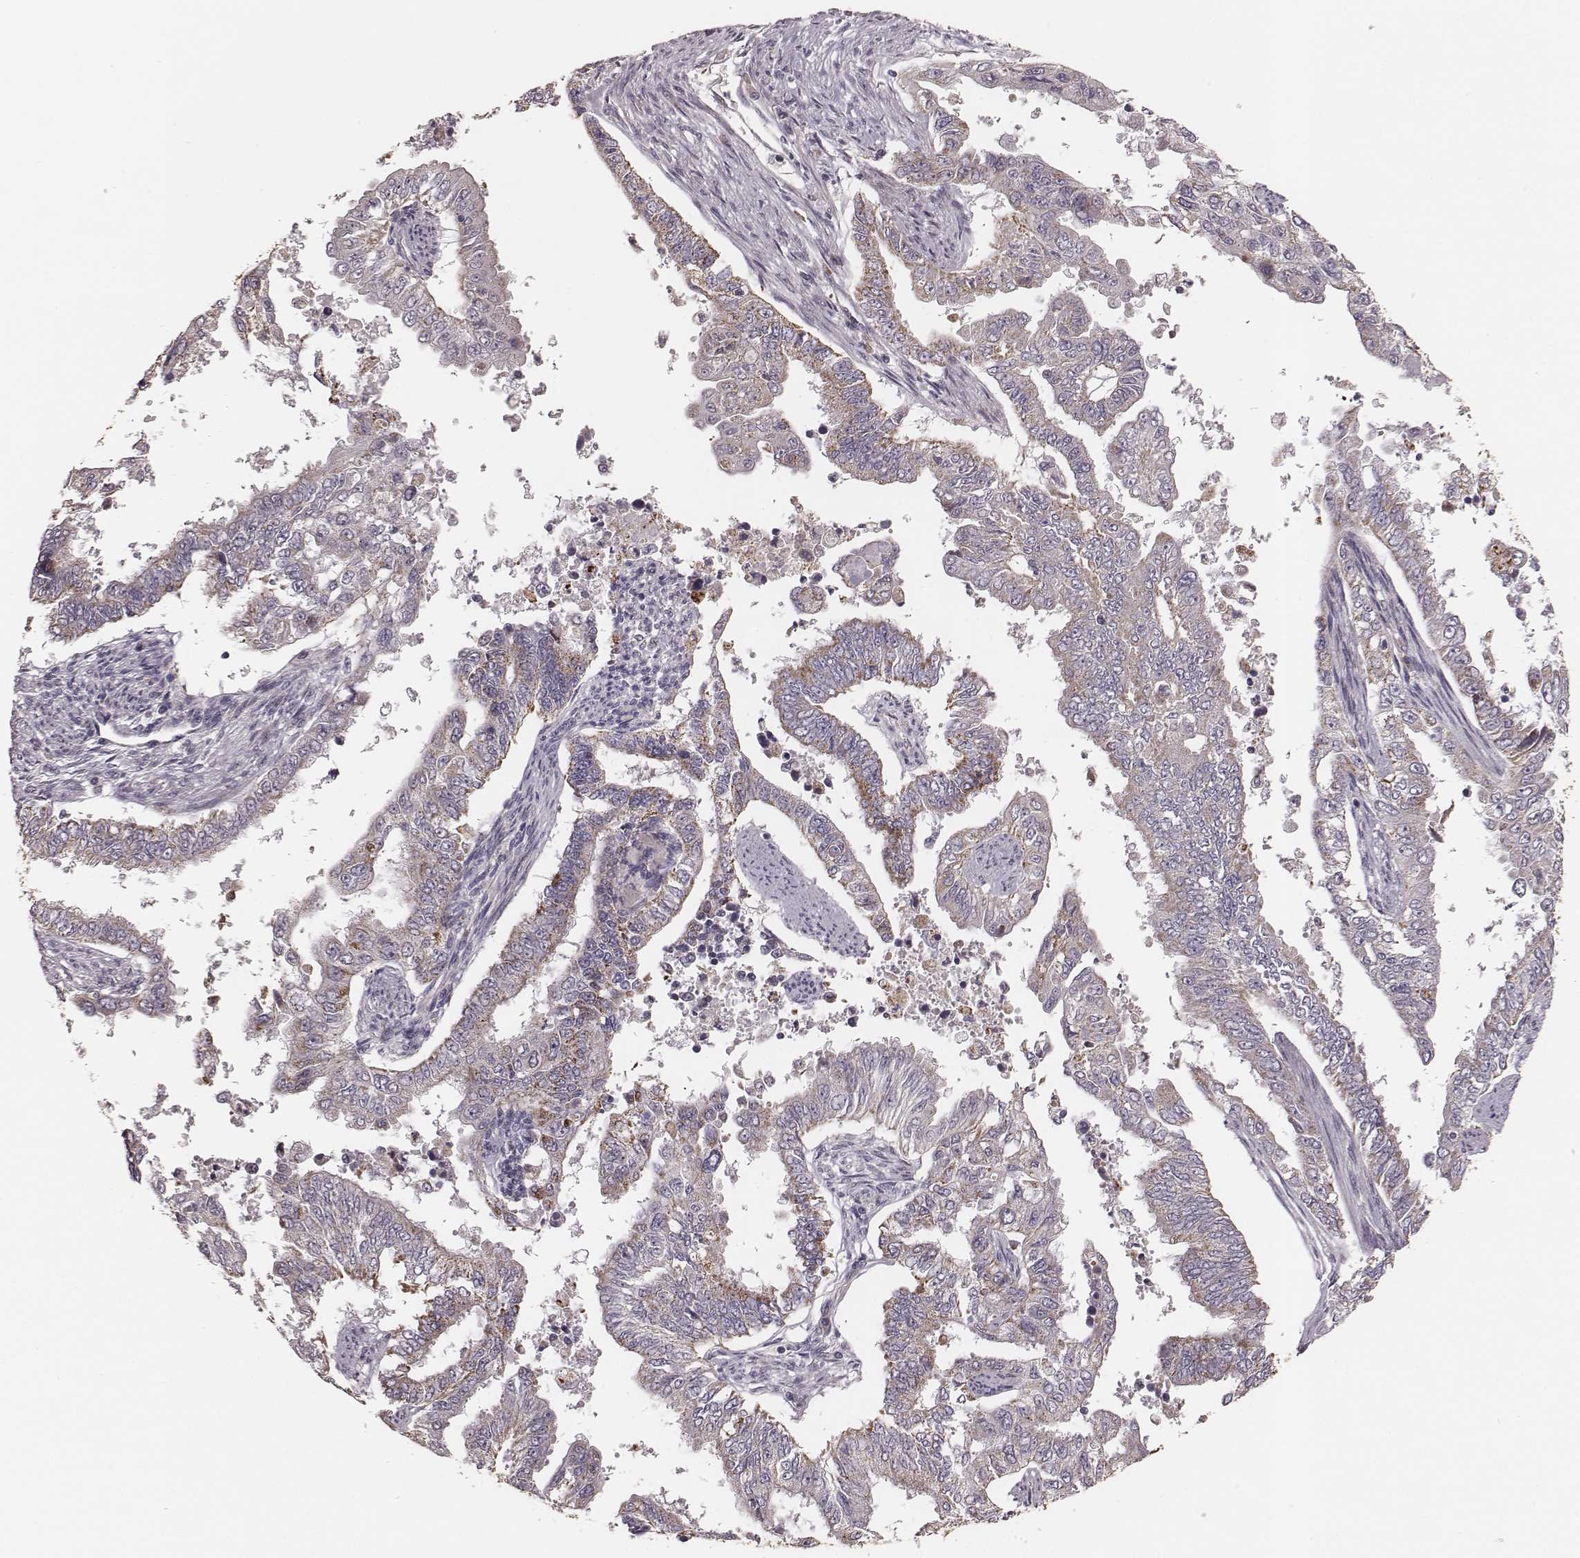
{"staining": {"intensity": "moderate", "quantity": "<25%", "location": "cytoplasmic/membranous"}, "tissue": "endometrial cancer", "cell_type": "Tumor cells", "image_type": "cancer", "snomed": [{"axis": "morphology", "description": "Adenocarcinoma, NOS"}, {"axis": "topography", "description": "Uterus"}], "caption": "Human adenocarcinoma (endometrial) stained with a brown dye reveals moderate cytoplasmic/membranous positive positivity in approximately <25% of tumor cells.", "gene": "TUFM", "patient": {"sex": "female", "age": 59}}